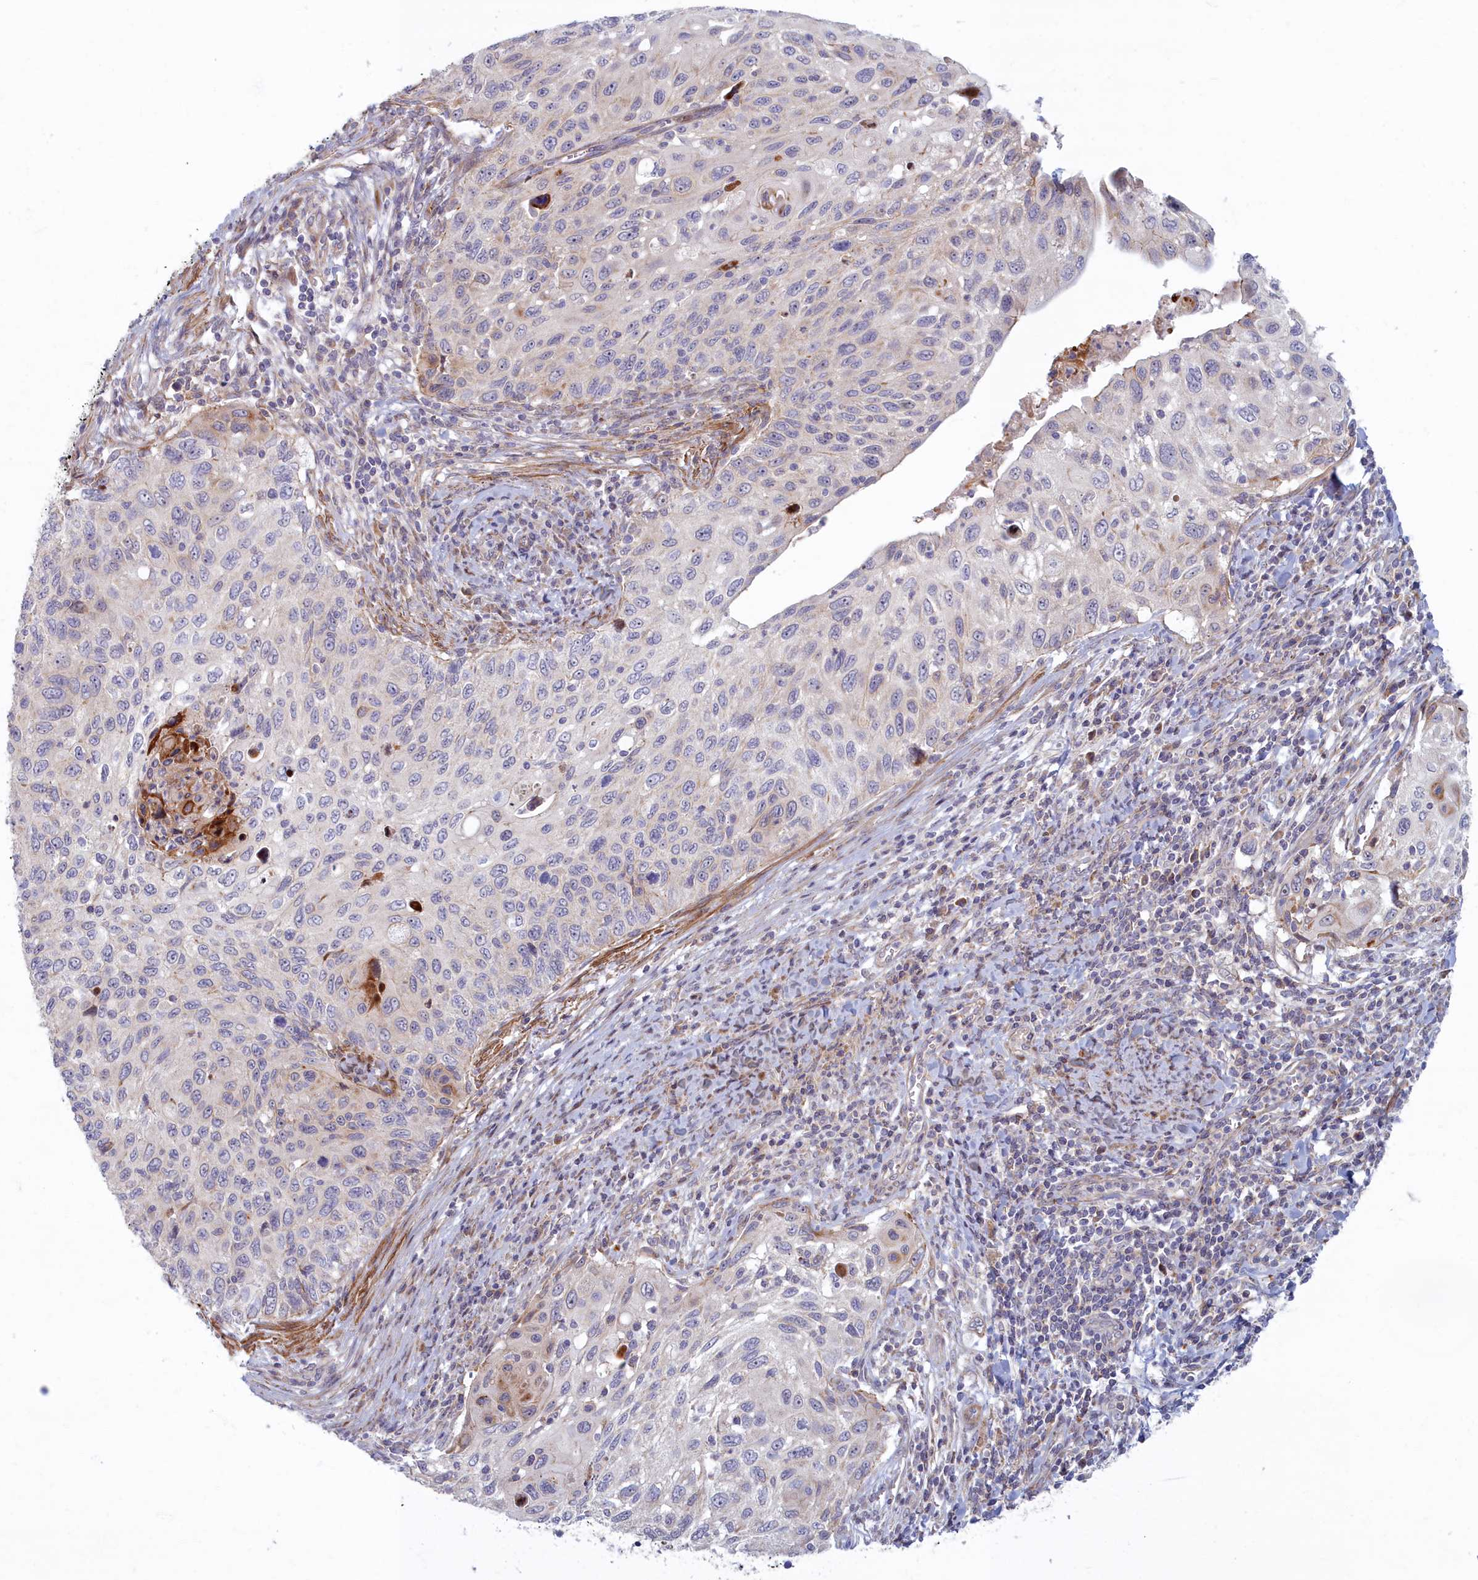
{"staining": {"intensity": "negative", "quantity": "none", "location": "none"}, "tissue": "cervical cancer", "cell_type": "Tumor cells", "image_type": "cancer", "snomed": [{"axis": "morphology", "description": "Squamous cell carcinoma, NOS"}, {"axis": "topography", "description": "Cervix"}], "caption": "Tumor cells show no significant staining in cervical cancer (squamous cell carcinoma).", "gene": "C15orf40", "patient": {"sex": "female", "age": 70}}